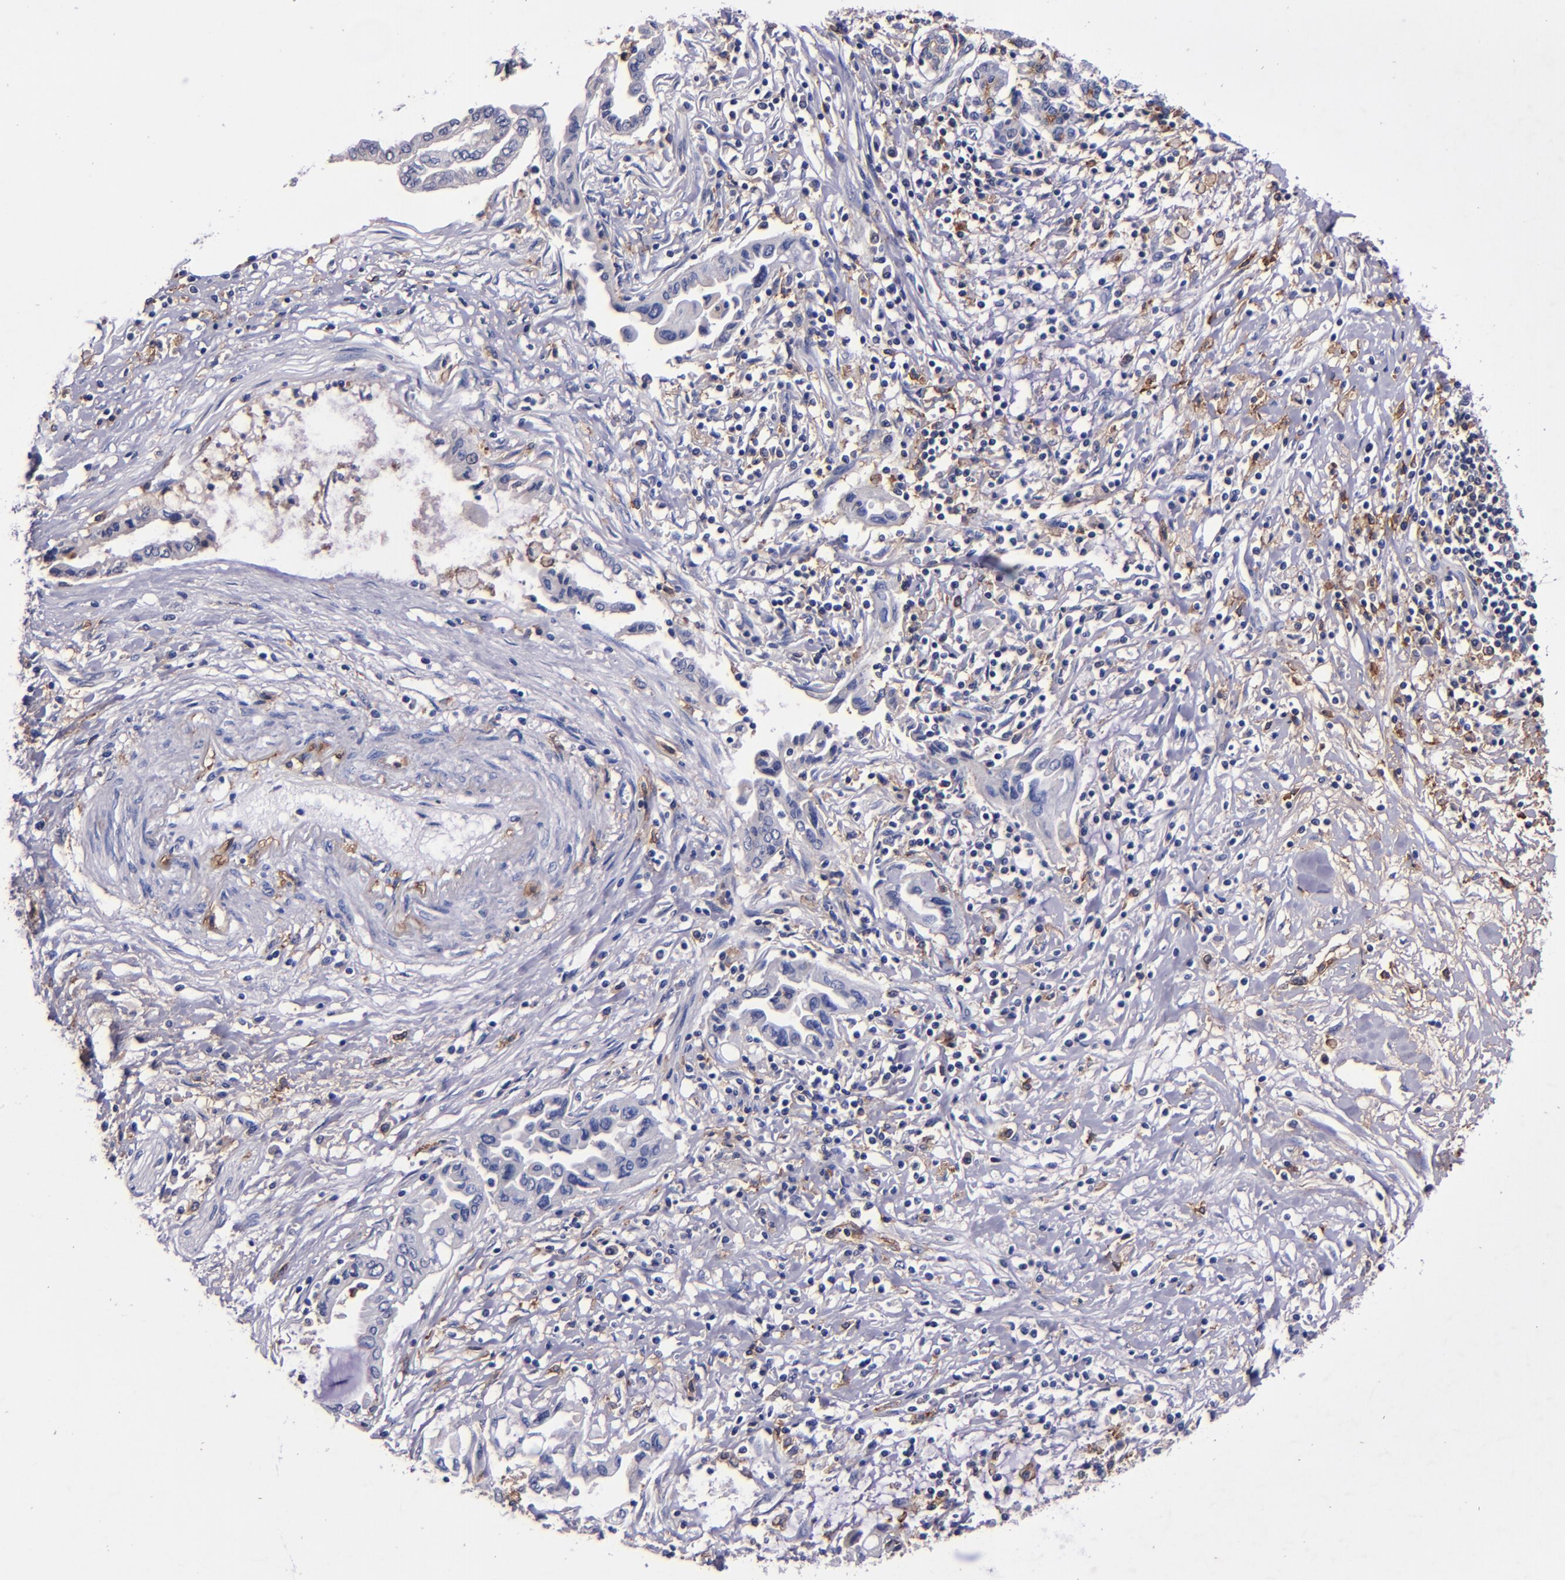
{"staining": {"intensity": "negative", "quantity": "none", "location": "none"}, "tissue": "pancreatic cancer", "cell_type": "Tumor cells", "image_type": "cancer", "snomed": [{"axis": "morphology", "description": "Adenocarcinoma, NOS"}, {"axis": "topography", "description": "Pancreas"}], "caption": "This is an immunohistochemistry micrograph of pancreatic adenocarcinoma. There is no positivity in tumor cells.", "gene": "SIRPA", "patient": {"sex": "female", "age": 57}}